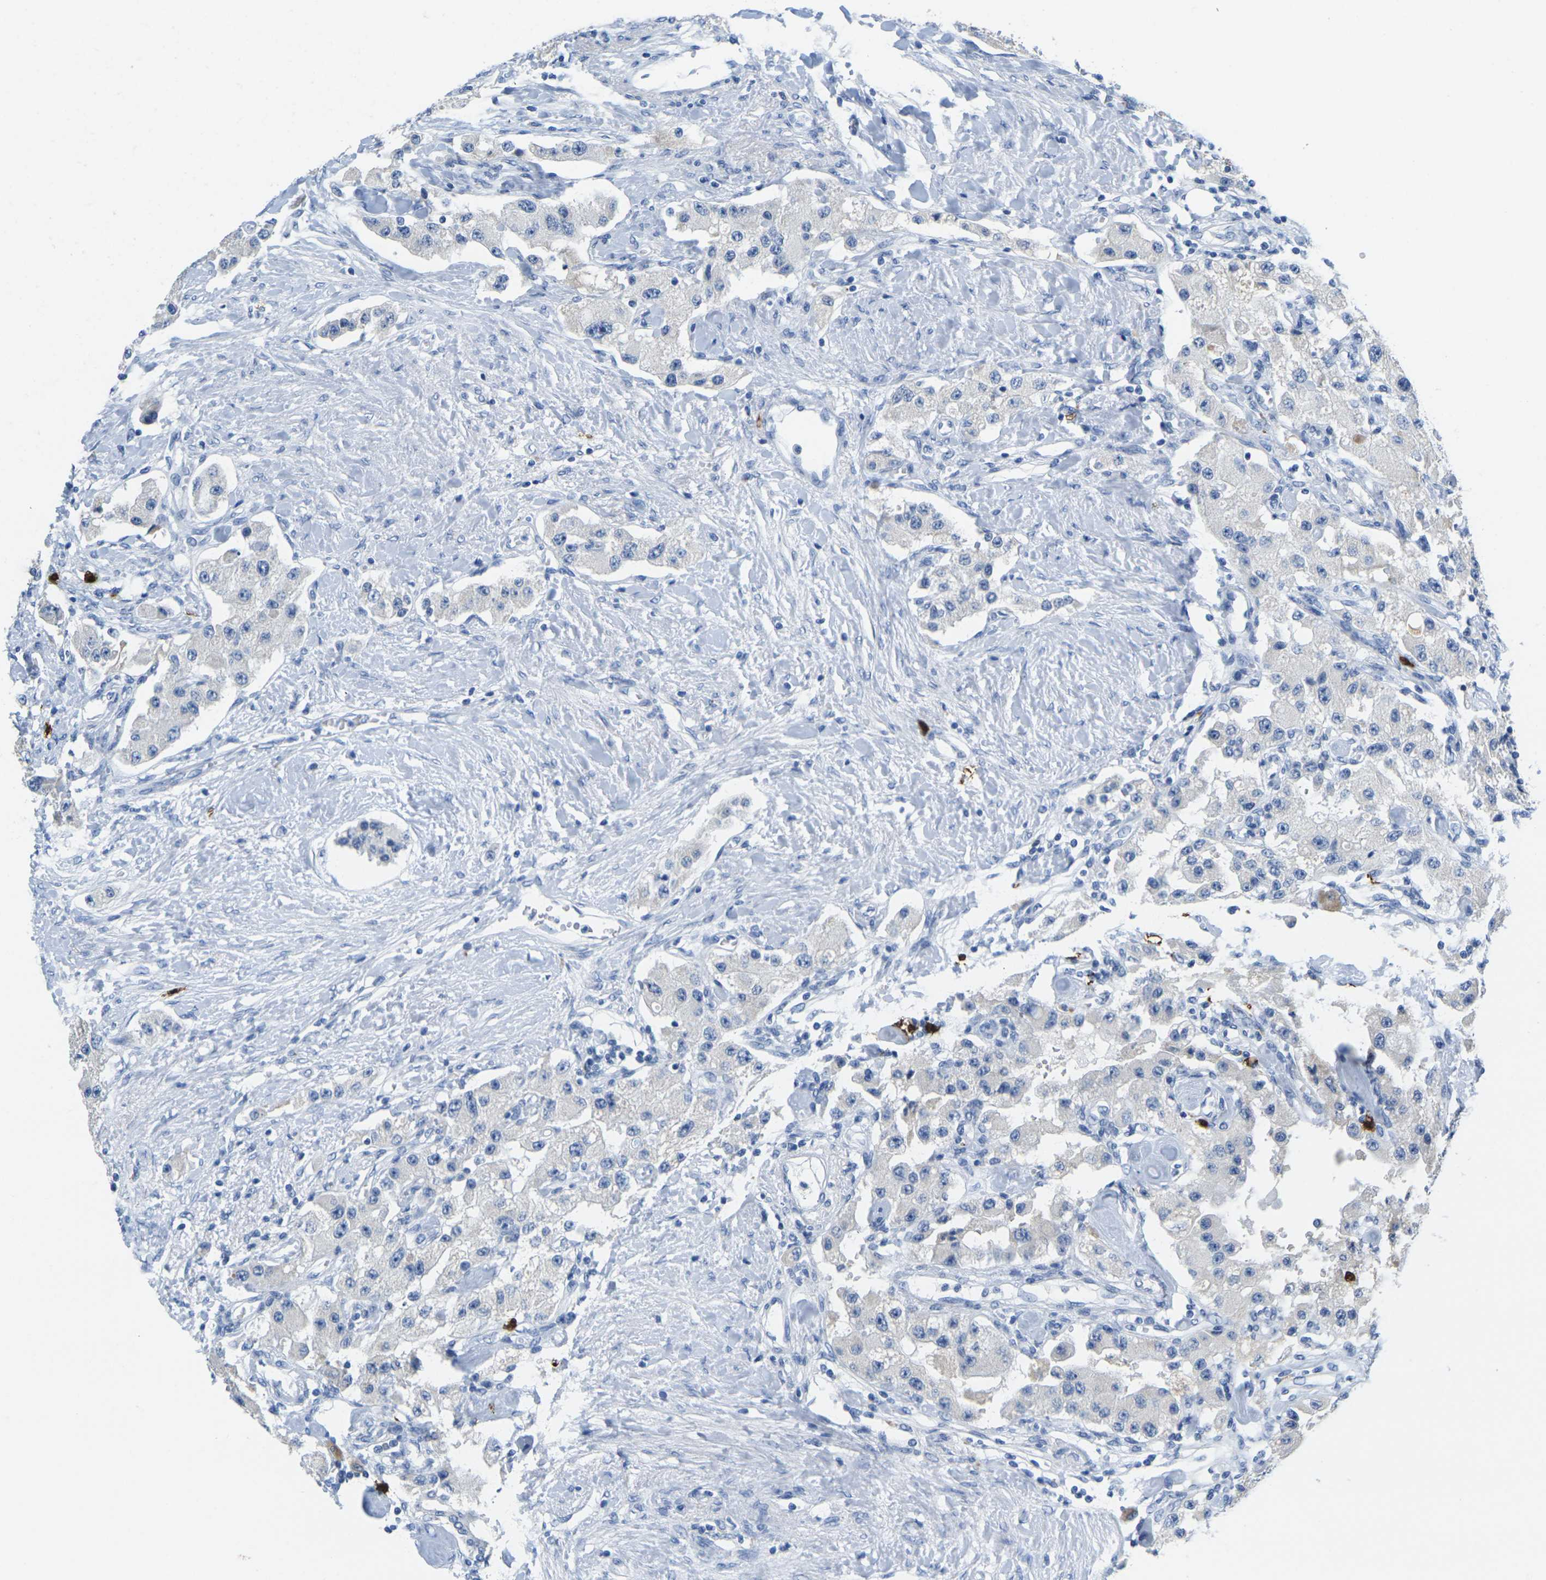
{"staining": {"intensity": "negative", "quantity": "none", "location": "none"}, "tissue": "carcinoid", "cell_type": "Tumor cells", "image_type": "cancer", "snomed": [{"axis": "morphology", "description": "Carcinoid, malignant, NOS"}, {"axis": "topography", "description": "Pancreas"}], "caption": "IHC of carcinoid demonstrates no staining in tumor cells.", "gene": "GPR15", "patient": {"sex": "male", "age": 41}}